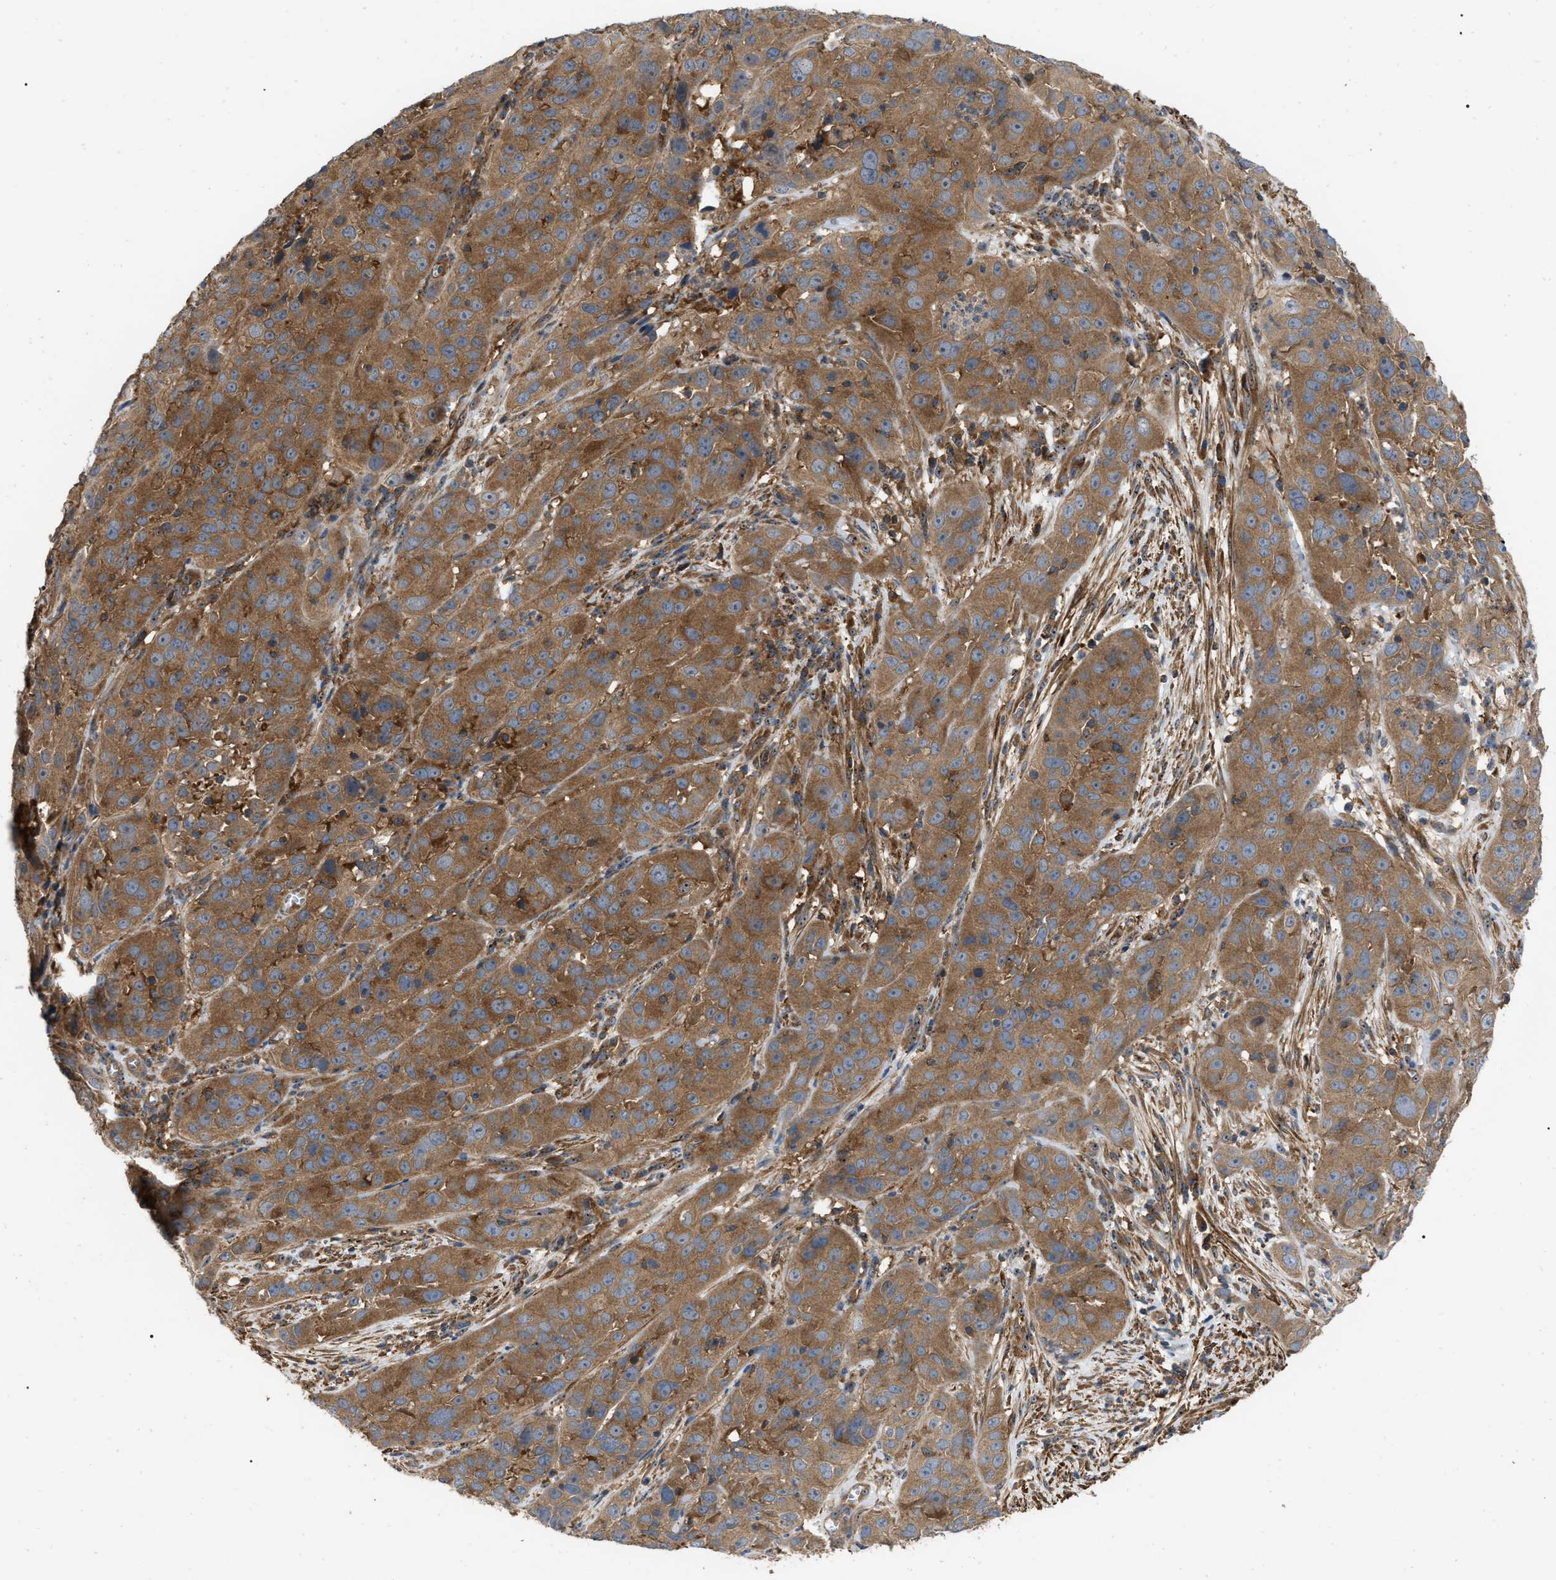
{"staining": {"intensity": "moderate", "quantity": ">75%", "location": "cytoplasmic/membranous"}, "tissue": "cervical cancer", "cell_type": "Tumor cells", "image_type": "cancer", "snomed": [{"axis": "morphology", "description": "Squamous cell carcinoma, NOS"}, {"axis": "topography", "description": "Cervix"}], "caption": "A histopathology image of human cervical cancer (squamous cell carcinoma) stained for a protein displays moderate cytoplasmic/membranous brown staining in tumor cells. (brown staining indicates protein expression, while blue staining denotes nuclei).", "gene": "RABEP1", "patient": {"sex": "female", "age": 32}}